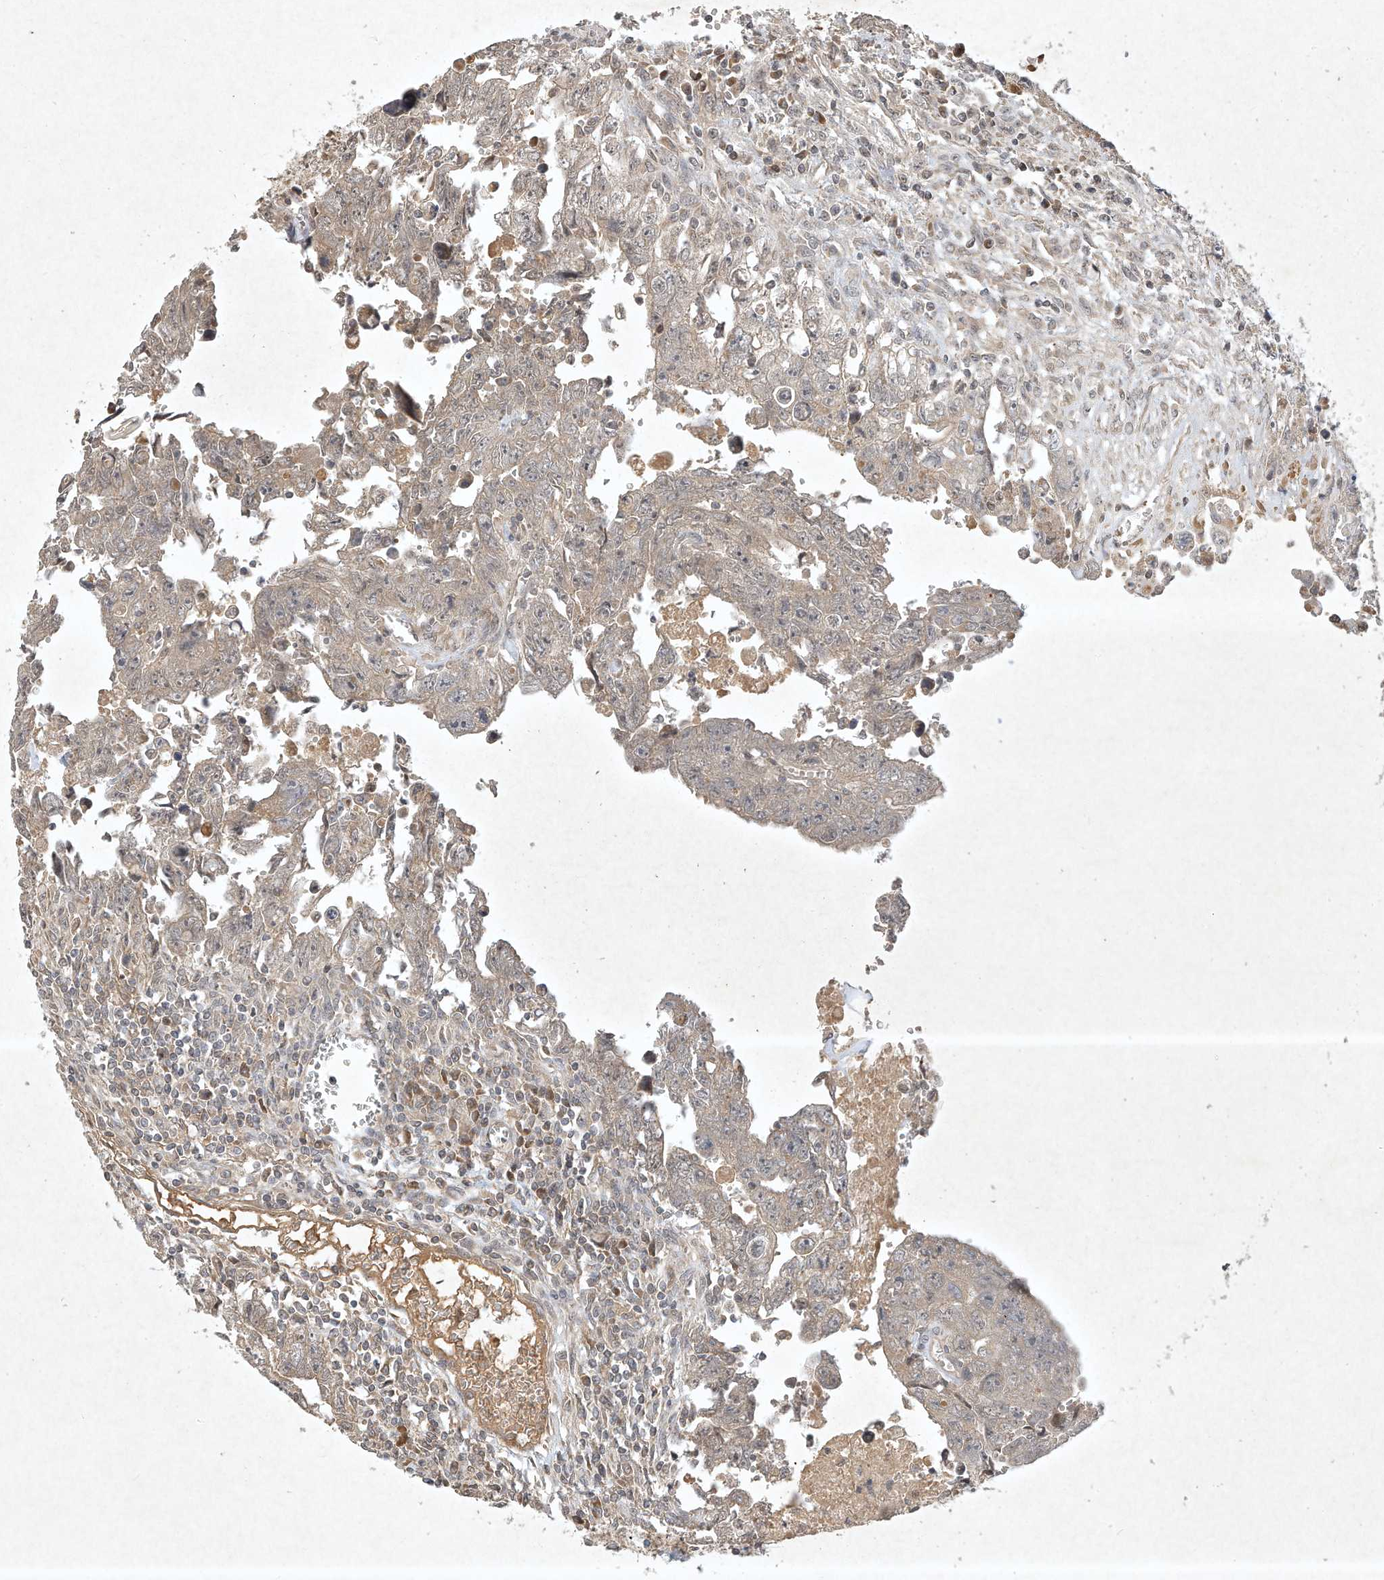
{"staining": {"intensity": "negative", "quantity": "none", "location": "none"}, "tissue": "testis cancer", "cell_type": "Tumor cells", "image_type": "cancer", "snomed": [{"axis": "morphology", "description": "Carcinoma, Embryonal, NOS"}, {"axis": "topography", "description": "Testis"}], "caption": "This is an immunohistochemistry (IHC) image of testis cancer (embryonal carcinoma). There is no expression in tumor cells.", "gene": "BTRC", "patient": {"sex": "male", "age": 28}}